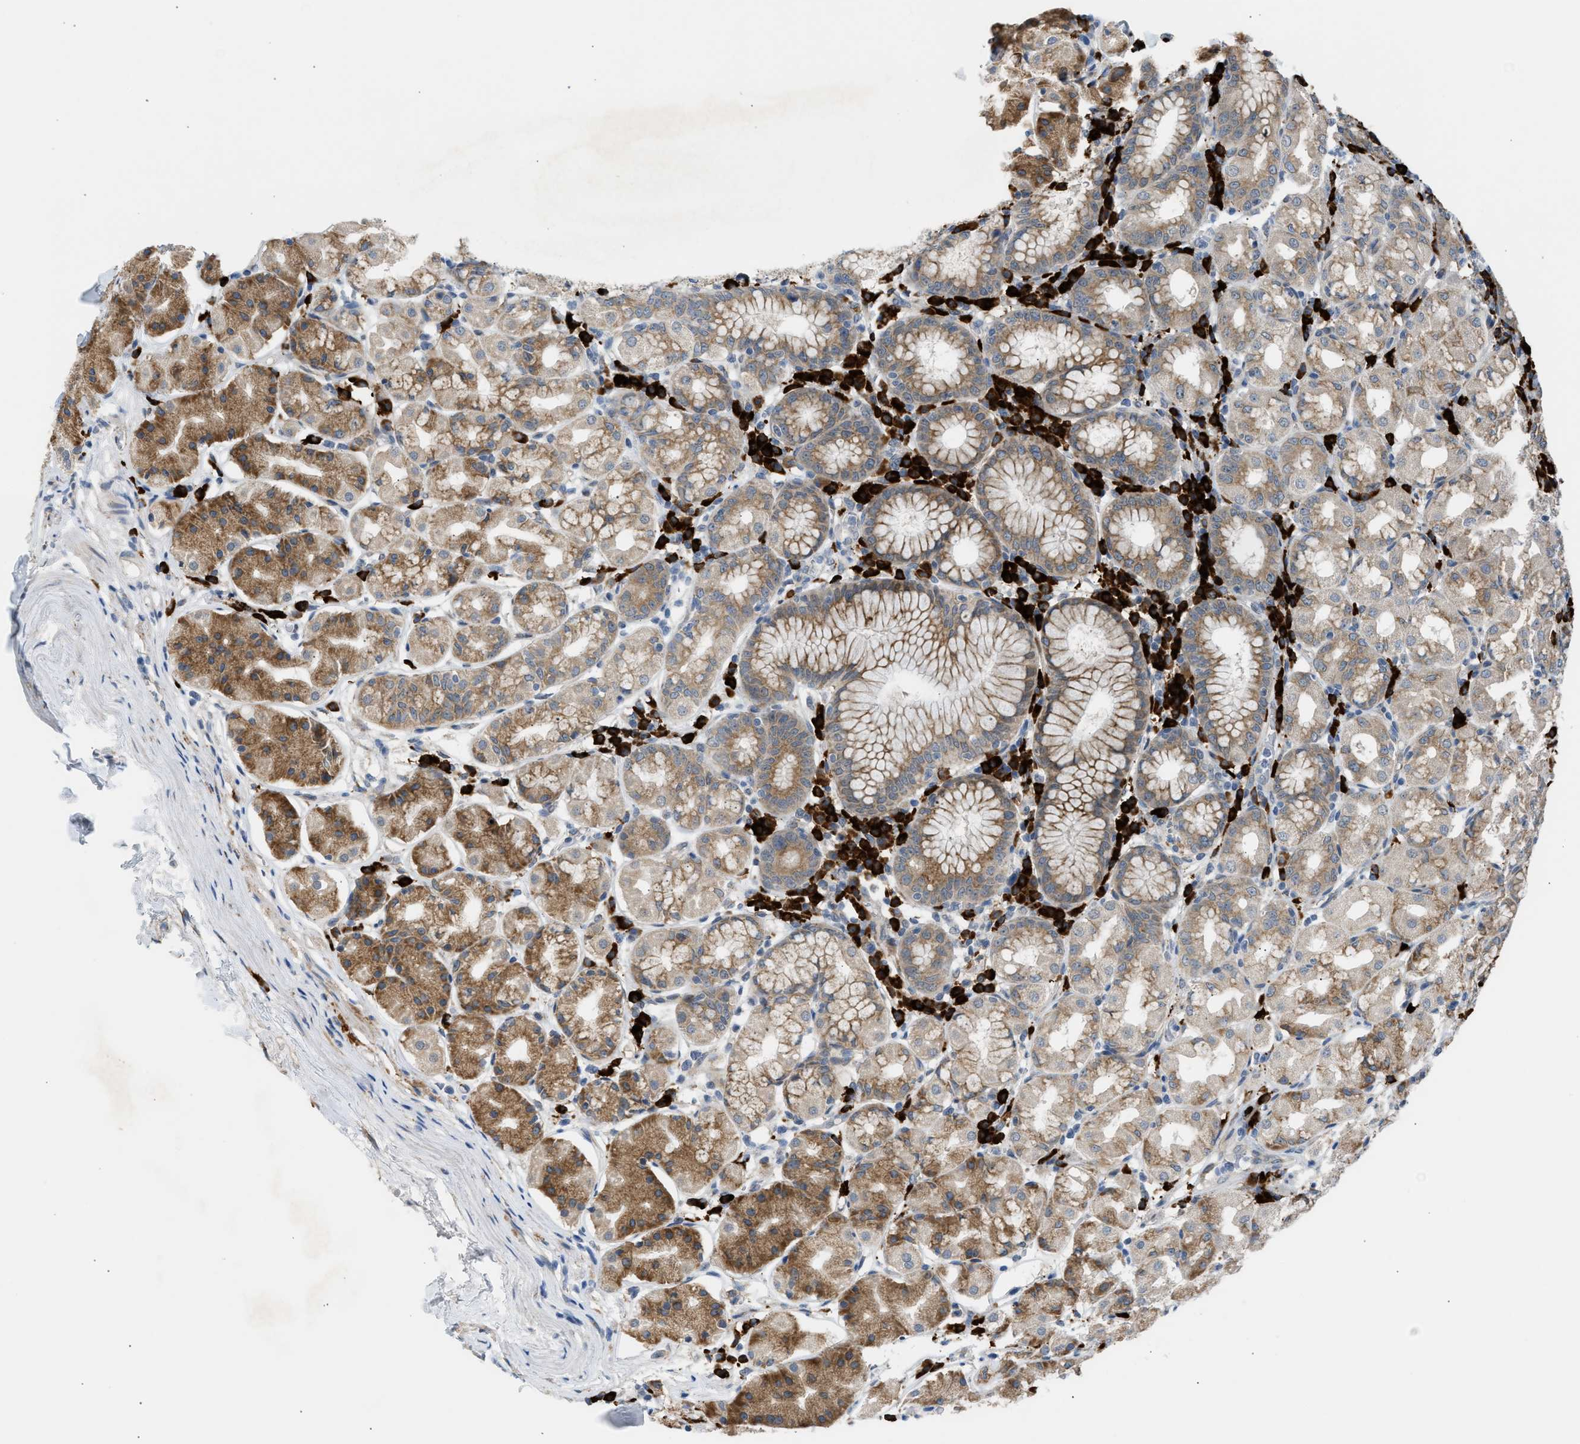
{"staining": {"intensity": "moderate", "quantity": "25%-75%", "location": "cytoplasmic/membranous"}, "tissue": "stomach", "cell_type": "Glandular cells", "image_type": "normal", "snomed": [{"axis": "morphology", "description": "Normal tissue, NOS"}, {"axis": "topography", "description": "Stomach"}, {"axis": "topography", "description": "Stomach, lower"}], "caption": "About 25%-75% of glandular cells in unremarkable human stomach display moderate cytoplasmic/membranous protein expression as visualized by brown immunohistochemical staining.", "gene": "KCNC2", "patient": {"sex": "female", "age": 56}}